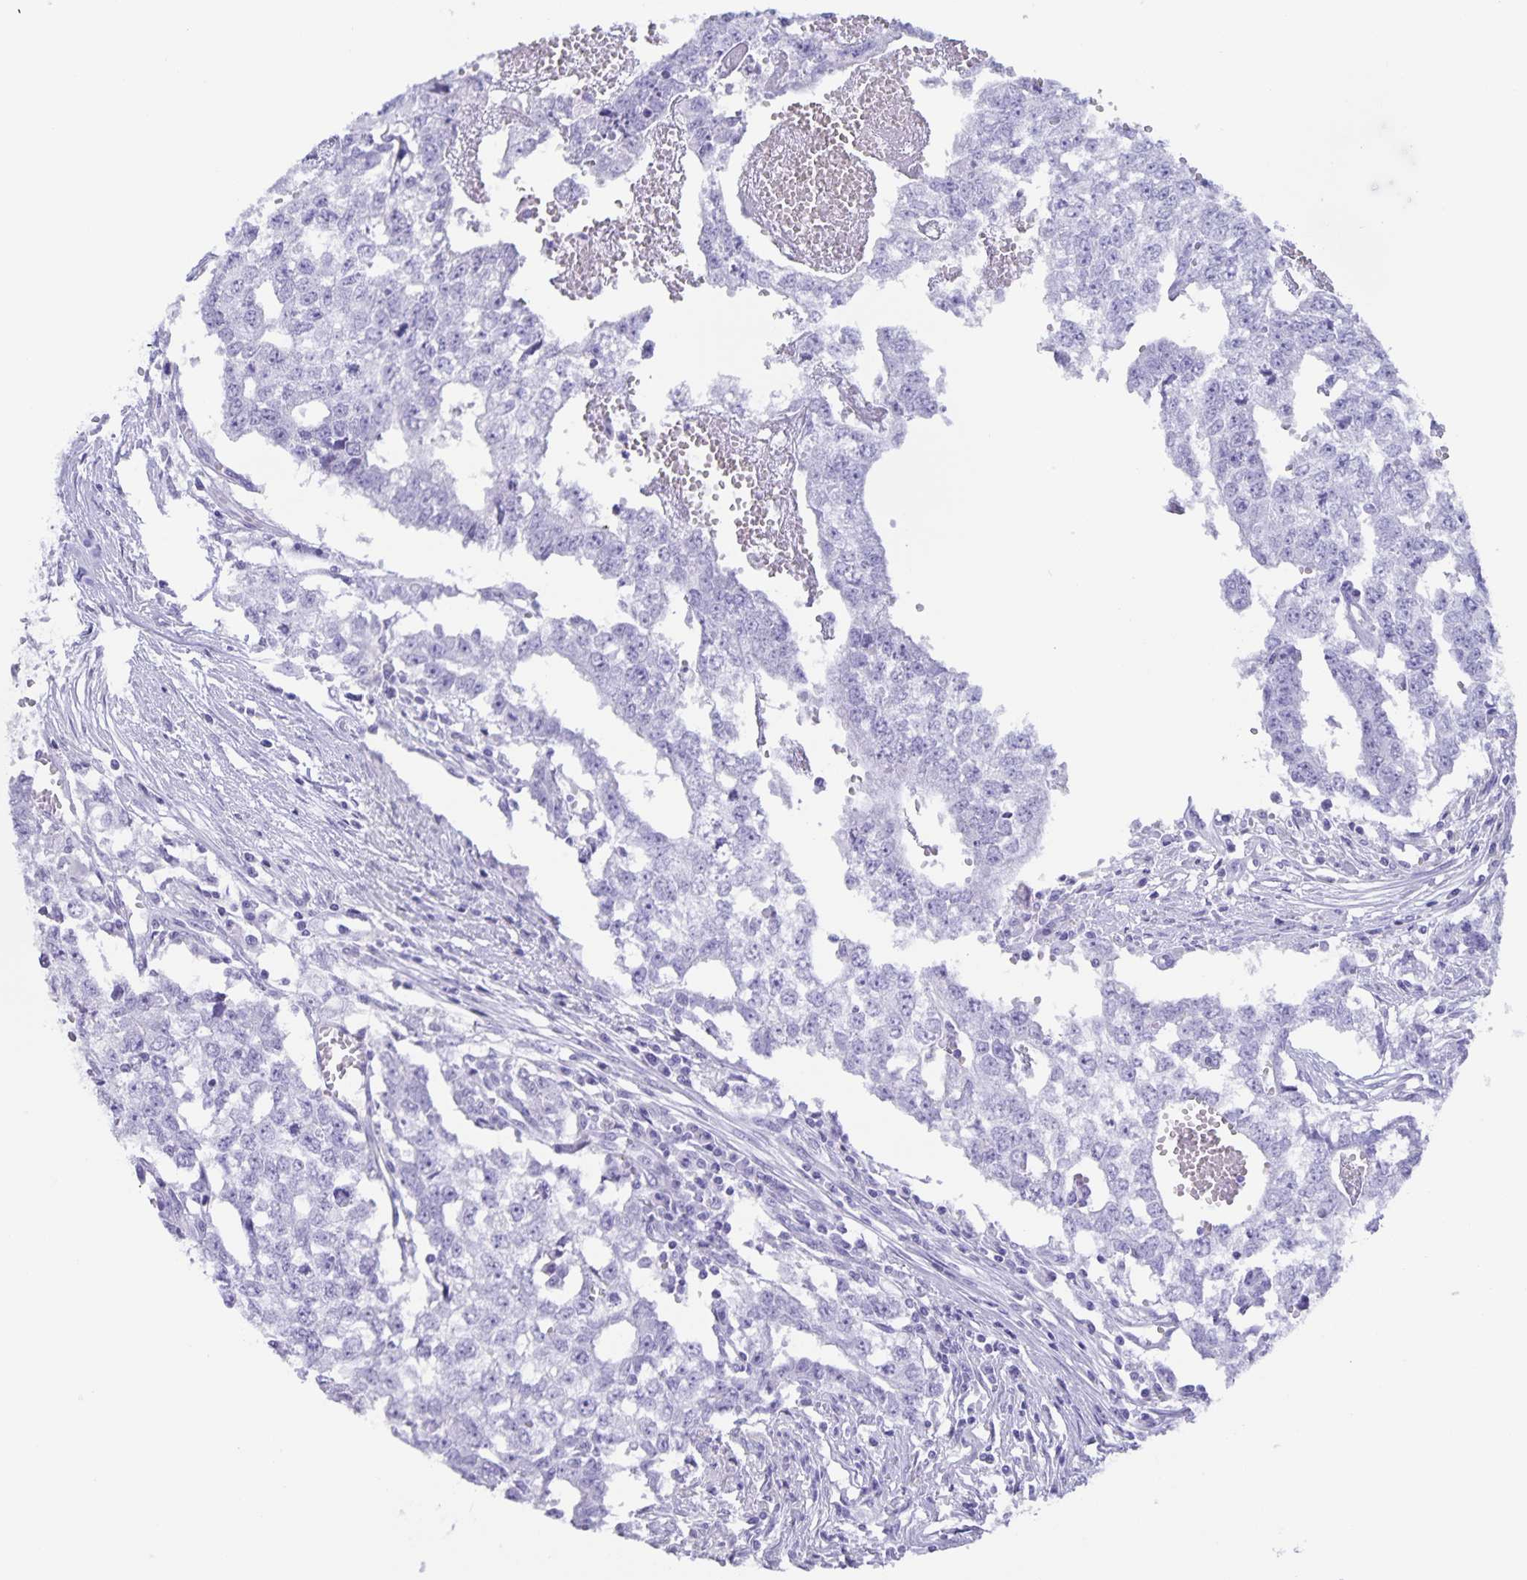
{"staining": {"intensity": "negative", "quantity": "none", "location": "none"}, "tissue": "testis cancer", "cell_type": "Tumor cells", "image_type": "cancer", "snomed": [{"axis": "morphology", "description": "Carcinoma, Embryonal, NOS"}, {"axis": "morphology", "description": "Teratoma, malignant, NOS"}, {"axis": "topography", "description": "Testis"}], "caption": "Tumor cells are negative for protein expression in human testis cancer (malignant teratoma). Brightfield microscopy of immunohistochemistry stained with DAB (3,3'-diaminobenzidine) (brown) and hematoxylin (blue), captured at high magnification.", "gene": "AQP4", "patient": {"sex": "male", "age": 24}}